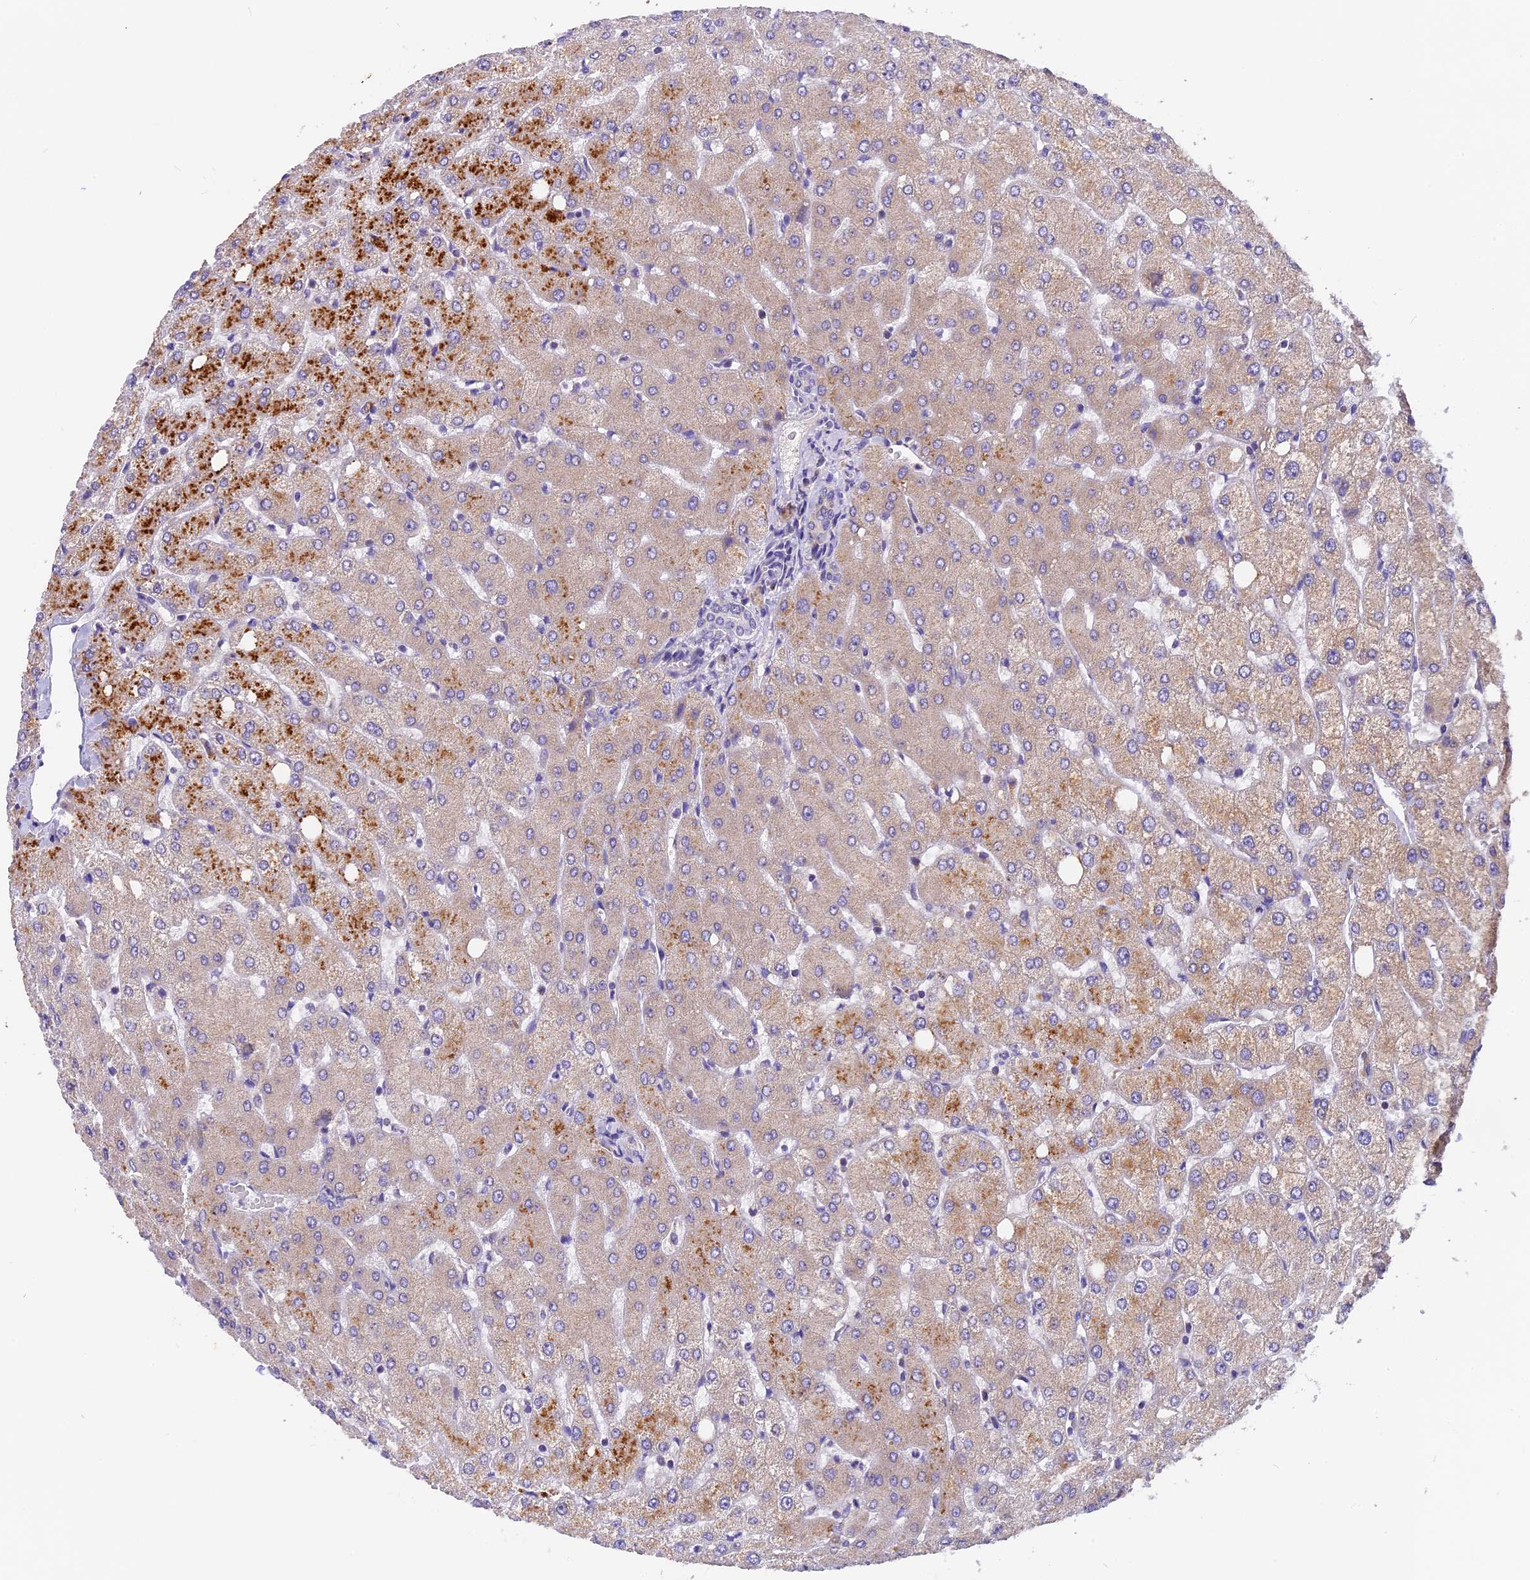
{"staining": {"intensity": "negative", "quantity": "none", "location": "none"}, "tissue": "liver", "cell_type": "Cholangiocytes", "image_type": "normal", "snomed": [{"axis": "morphology", "description": "Normal tissue, NOS"}, {"axis": "topography", "description": "Liver"}], "caption": "Protein analysis of benign liver shows no significant staining in cholangiocytes. (DAB (3,3'-diaminobenzidine) immunohistochemistry (IHC) with hematoxylin counter stain).", "gene": "MGME1", "patient": {"sex": "female", "age": 54}}